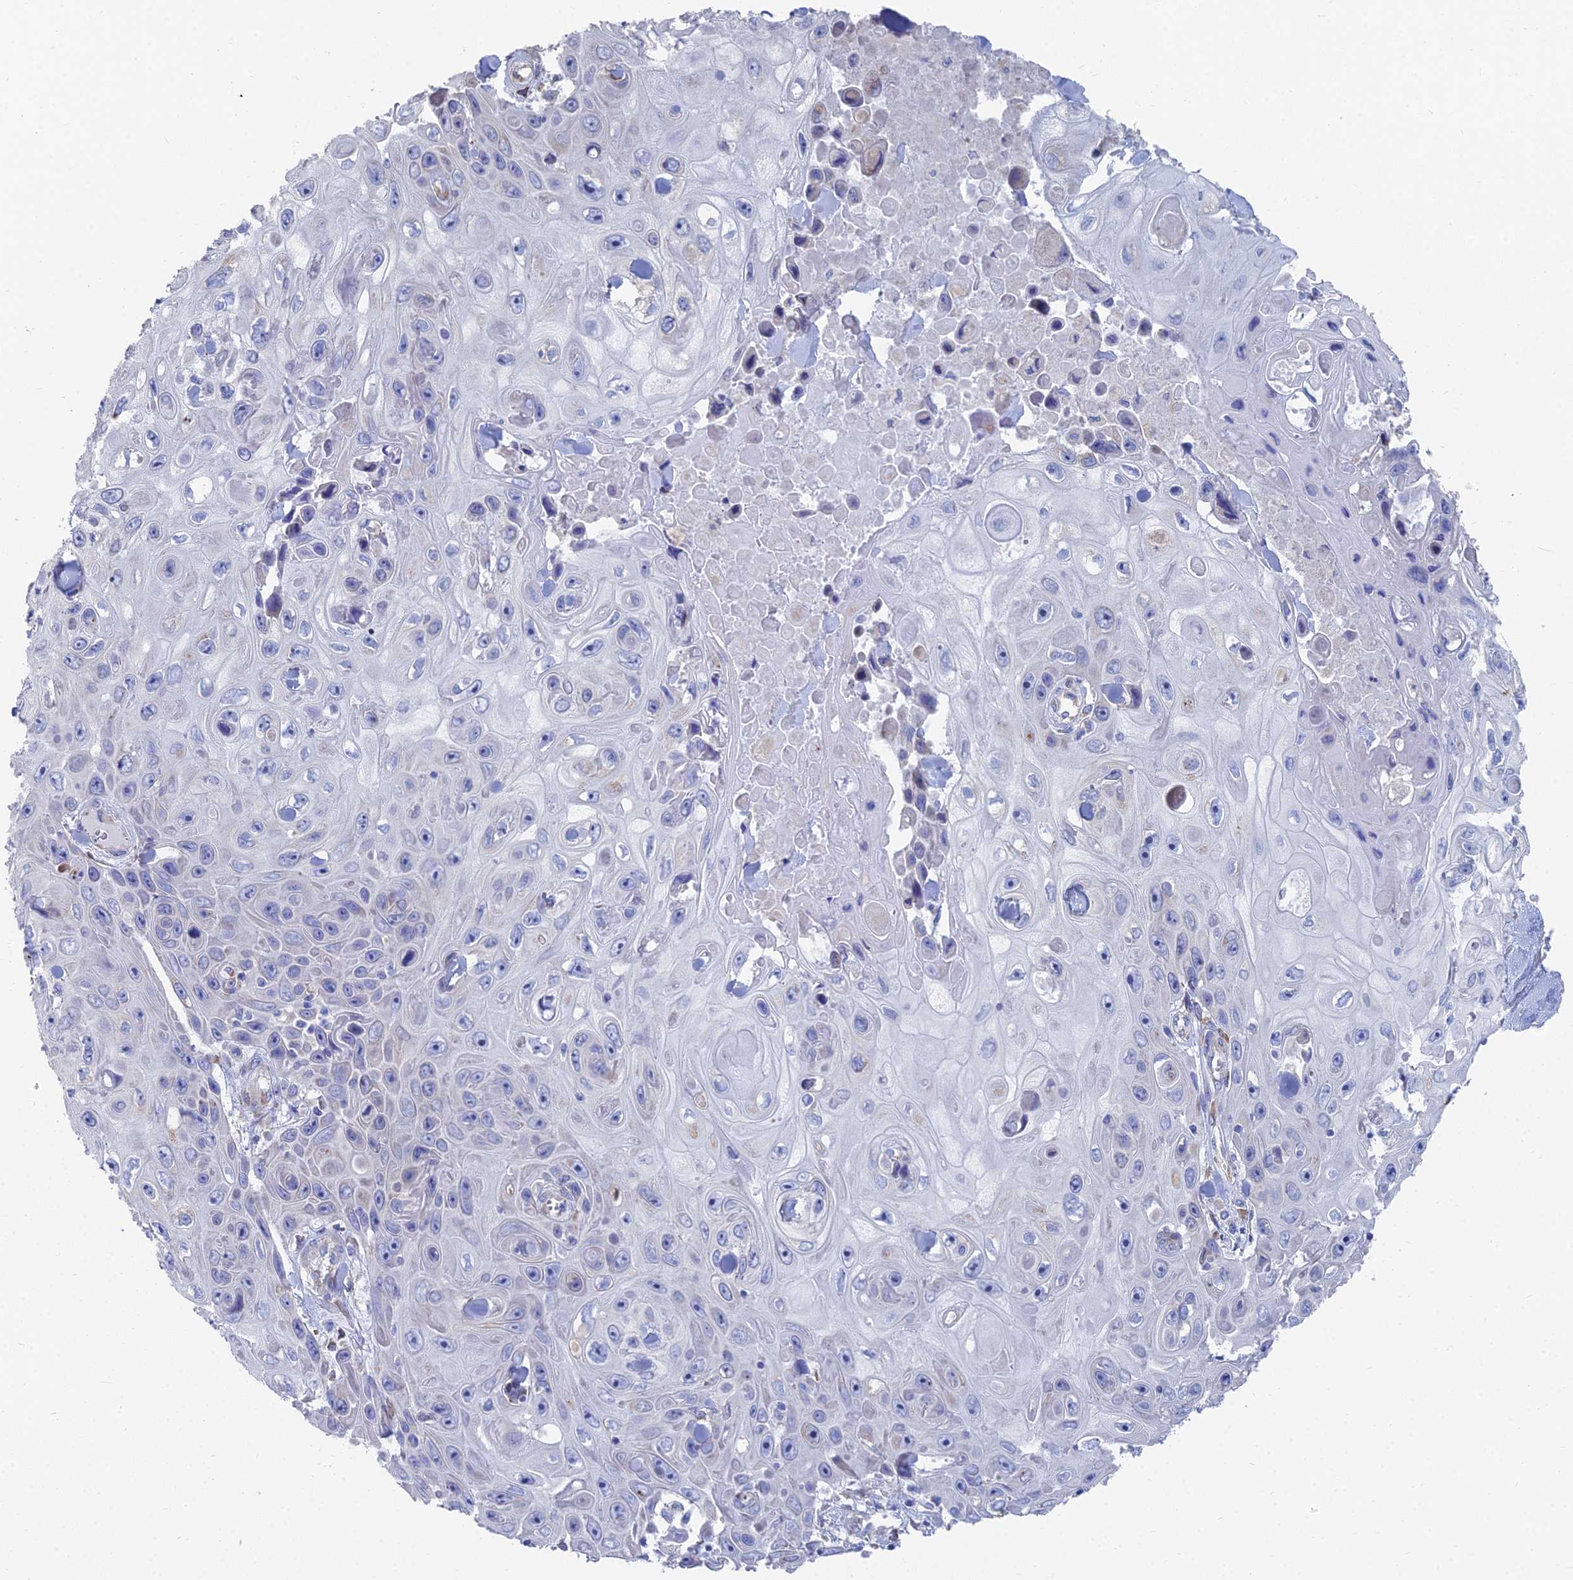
{"staining": {"intensity": "negative", "quantity": "none", "location": "none"}, "tissue": "skin cancer", "cell_type": "Tumor cells", "image_type": "cancer", "snomed": [{"axis": "morphology", "description": "Squamous cell carcinoma, NOS"}, {"axis": "topography", "description": "Skin"}], "caption": "Histopathology image shows no significant protein expression in tumor cells of squamous cell carcinoma (skin).", "gene": "TNNT3", "patient": {"sex": "male", "age": 82}}